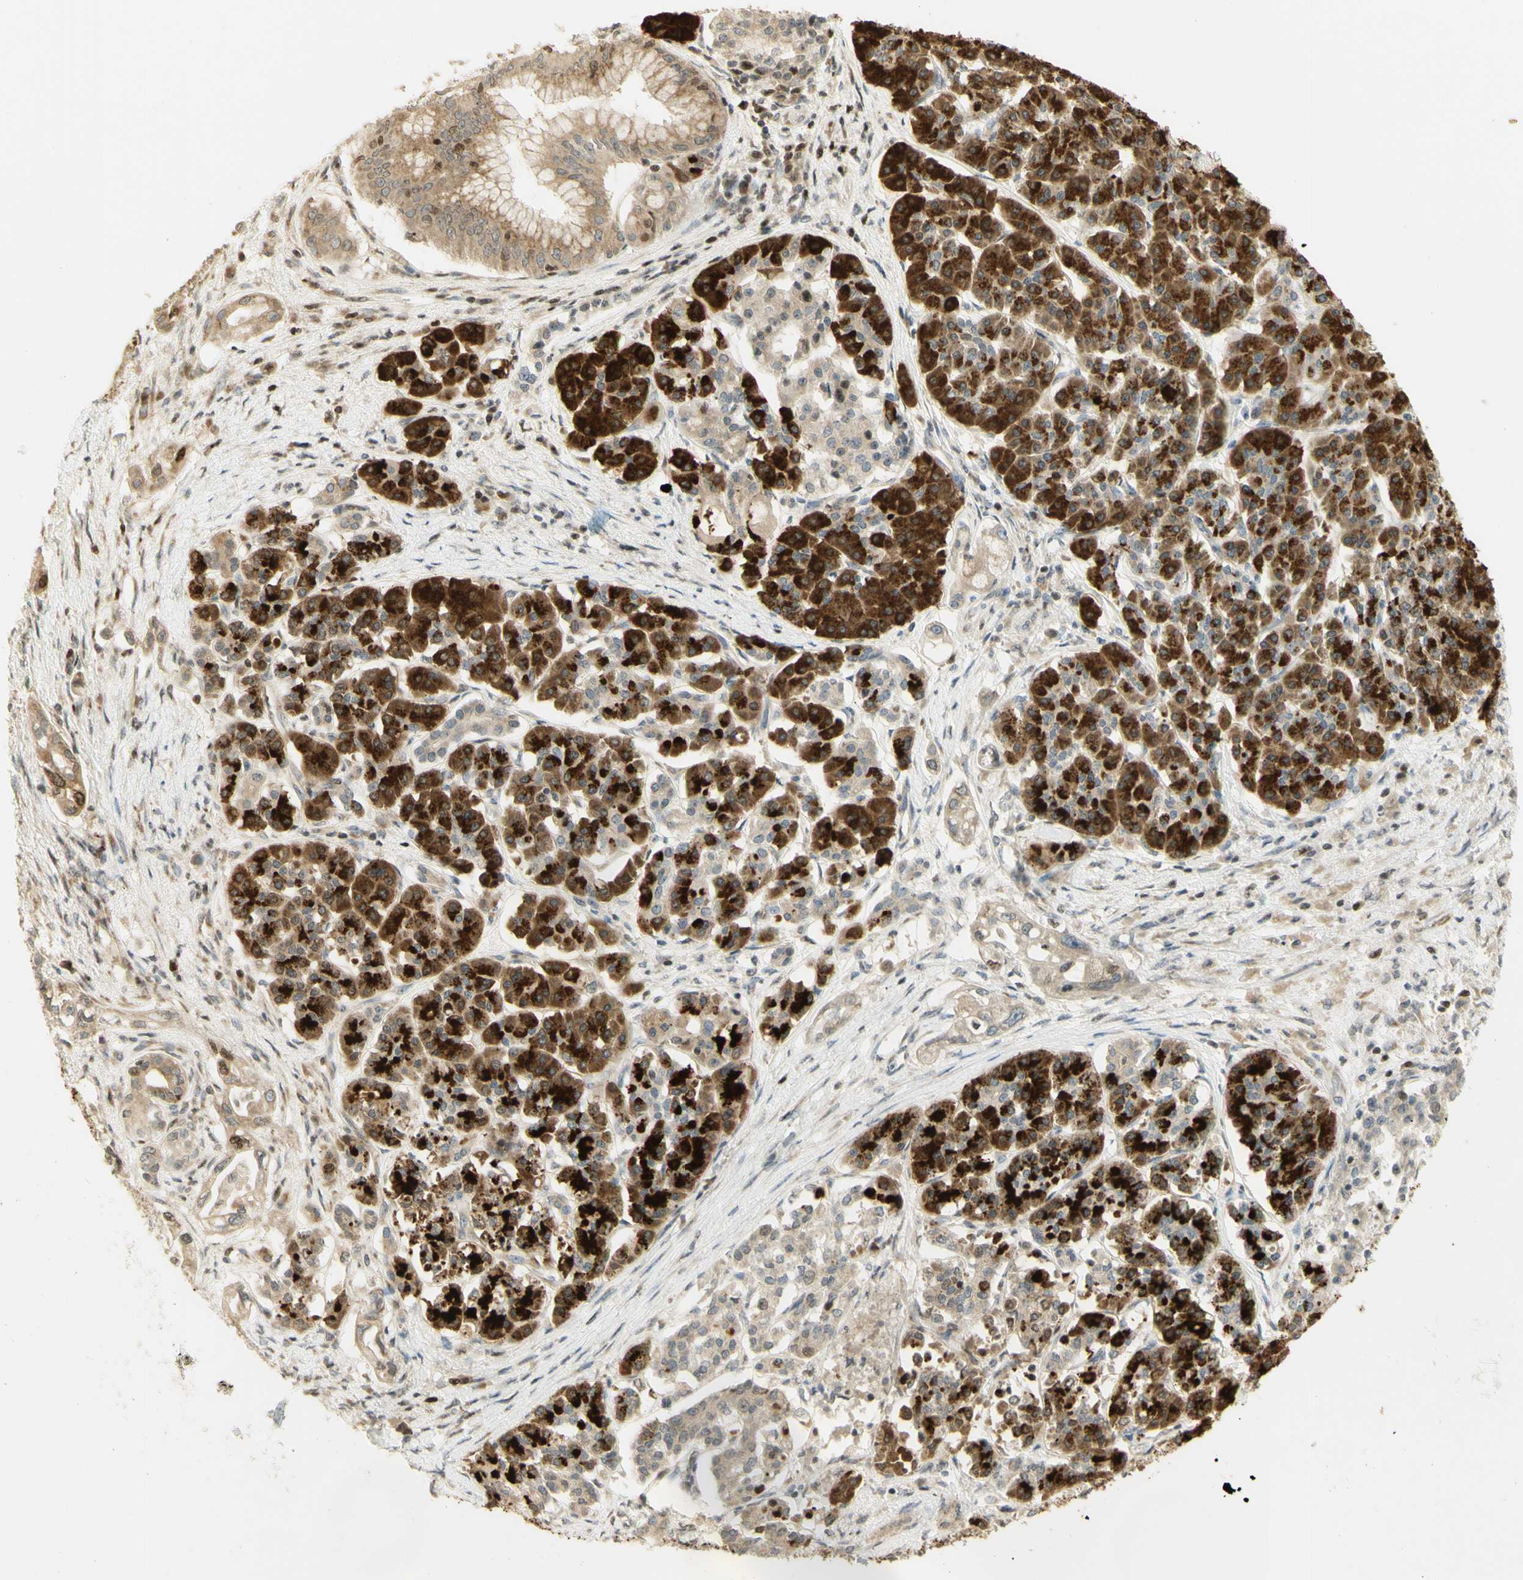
{"staining": {"intensity": "moderate", "quantity": ">75%", "location": "cytoplasmic/membranous,nuclear"}, "tissue": "pancreatic cancer", "cell_type": "Tumor cells", "image_type": "cancer", "snomed": [{"axis": "morphology", "description": "Normal tissue, NOS"}, {"axis": "topography", "description": "Pancreas"}], "caption": "Protein staining of pancreatic cancer tissue reveals moderate cytoplasmic/membranous and nuclear staining in about >75% of tumor cells.", "gene": "KIF11", "patient": {"sex": "male", "age": 42}}